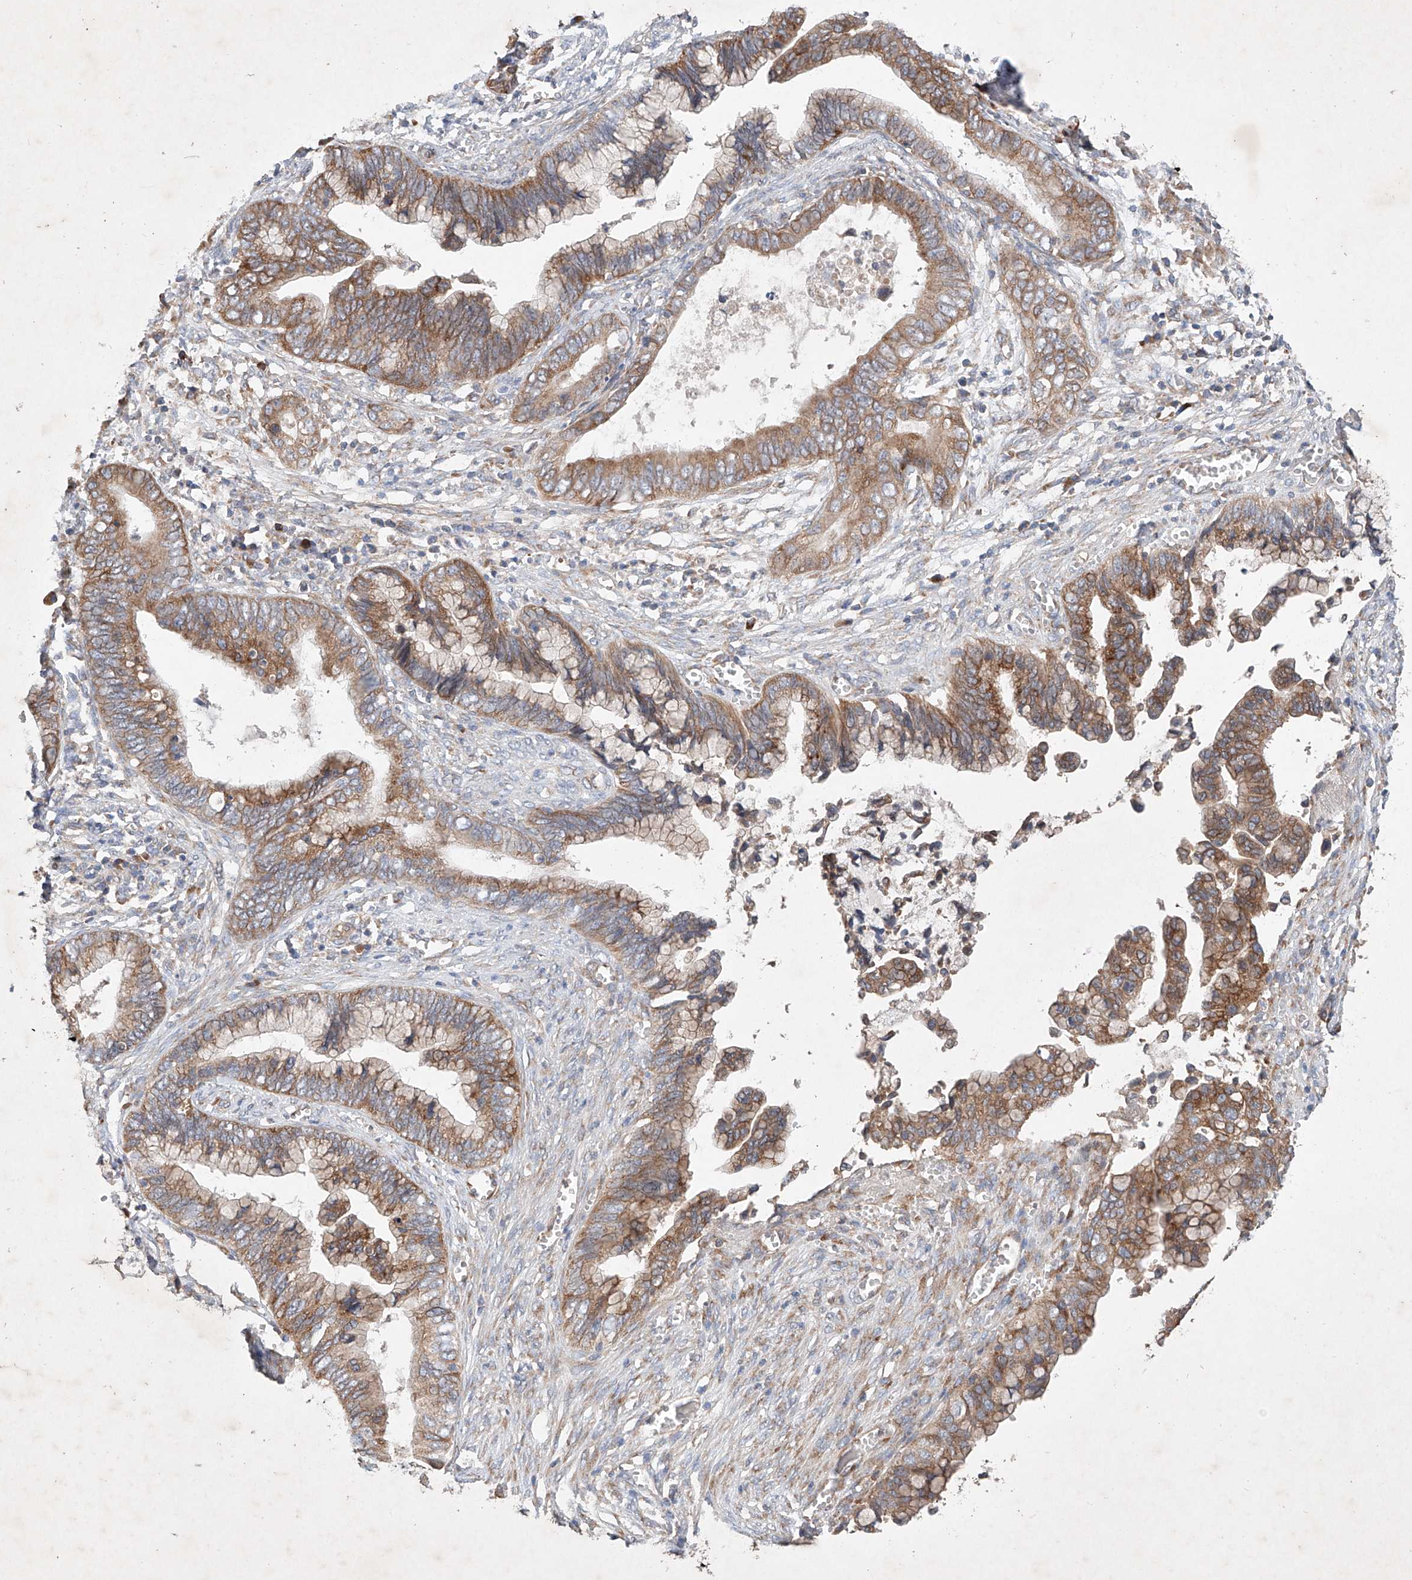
{"staining": {"intensity": "moderate", "quantity": ">75%", "location": "cytoplasmic/membranous"}, "tissue": "cervical cancer", "cell_type": "Tumor cells", "image_type": "cancer", "snomed": [{"axis": "morphology", "description": "Adenocarcinoma, NOS"}, {"axis": "topography", "description": "Cervix"}], "caption": "Cervical adenocarcinoma stained with IHC reveals moderate cytoplasmic/membranous expression in approximately >75% of tumor cells.", "gene": "FASTK", "patient": {"sex": "female", "age": 44}}